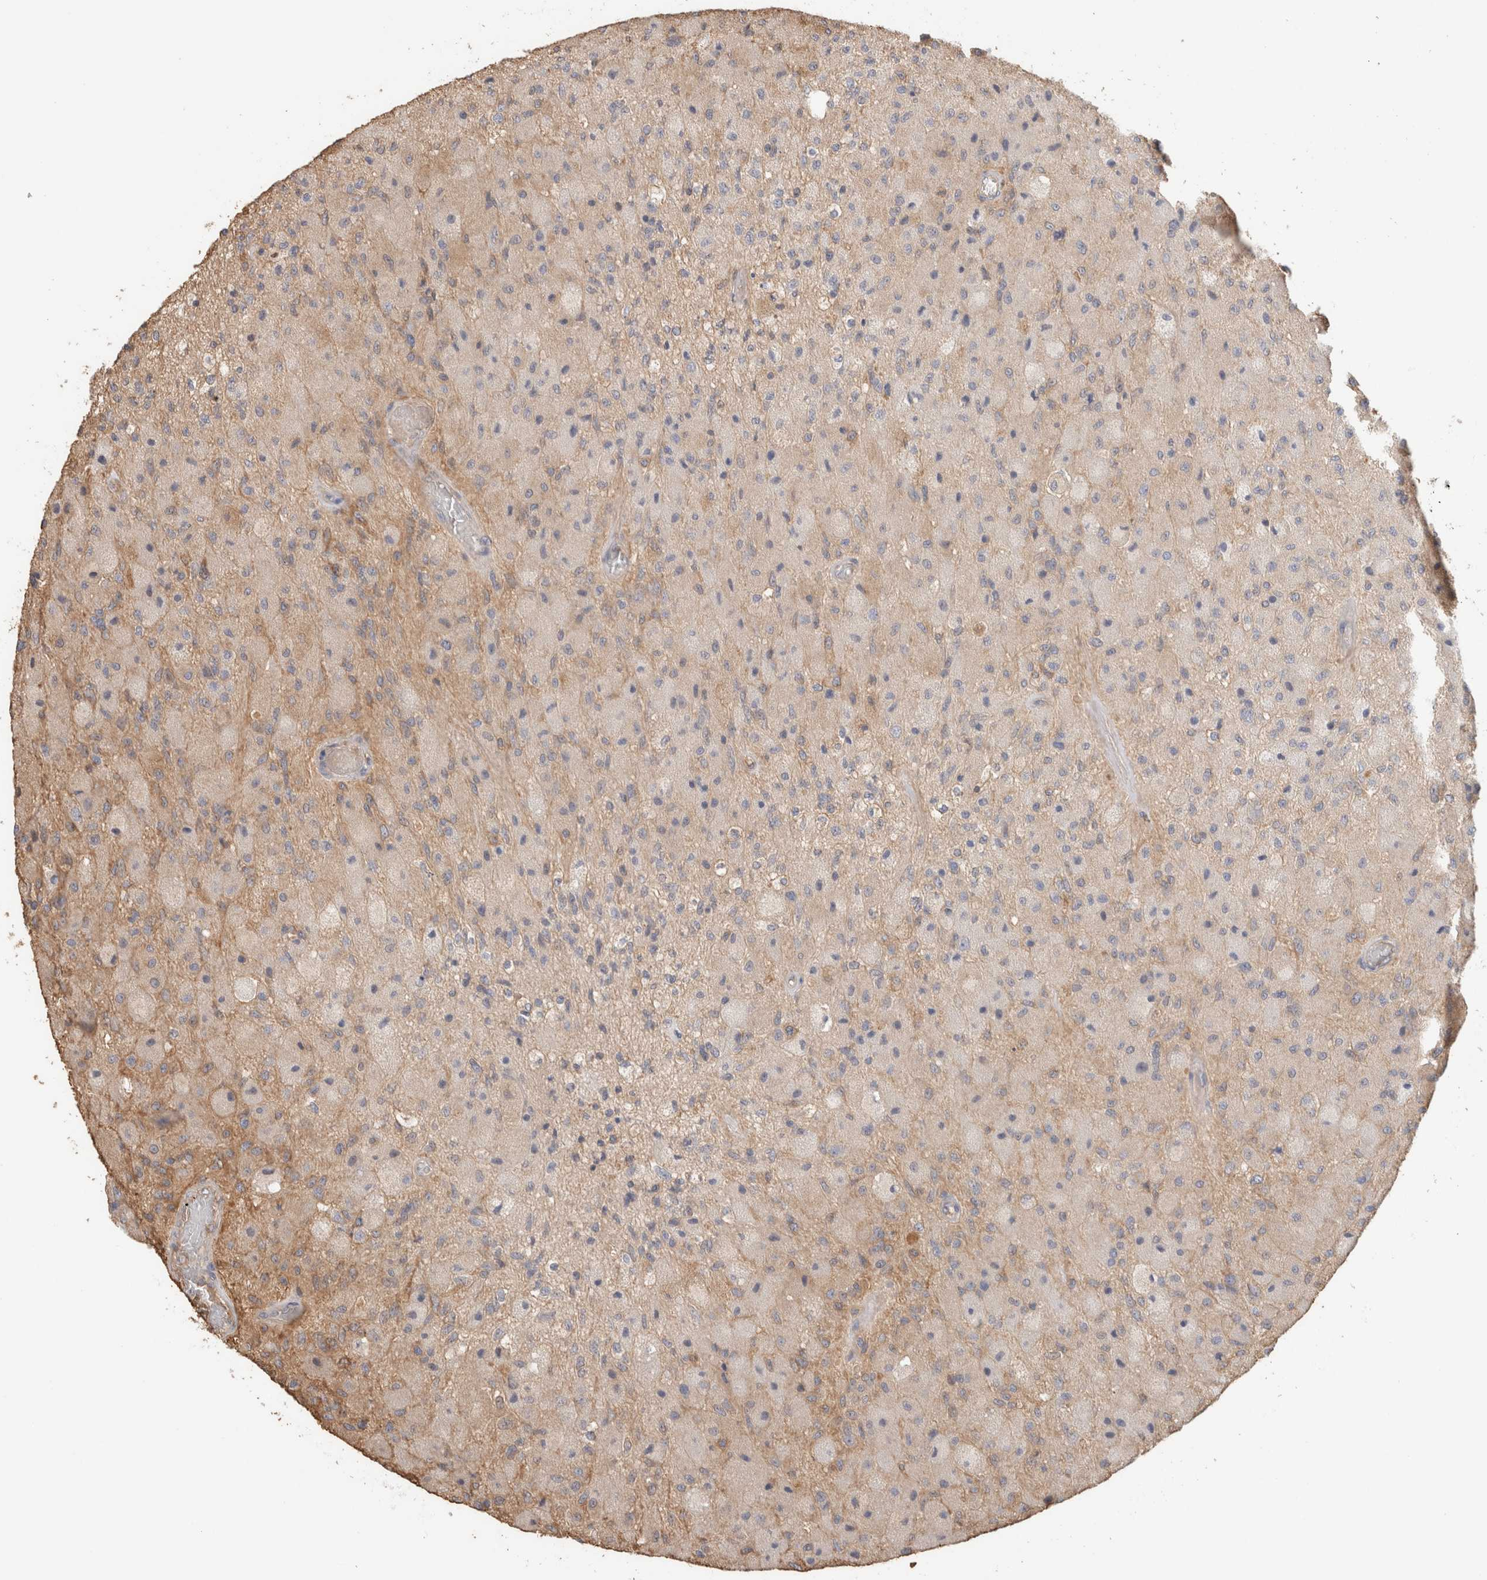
{"staining": {"intensity": "moderate", "quantity": "<25%", "location": "cytoplasmic/membranous"}, "tissue": "glioma", "cell_type": "Tumor cells", "image_type": "cancer", "snomed": [{"axis": "morphology", "description": "Normal tissue, NOS"}, {"axis": "morphology", "description": "Glioma, malignant, High grade"}, {"axis": "topography", "description": "Cerebral cortex"}], "caption": "Human high-grade glioma (malignant) stained with a brown dye exhibits moderate cytoplasmic/membranous positive expression in approximately <25% of tumor cells.", "gene": "CFAP418", "patient": {"sex": "male", "age": 77}}